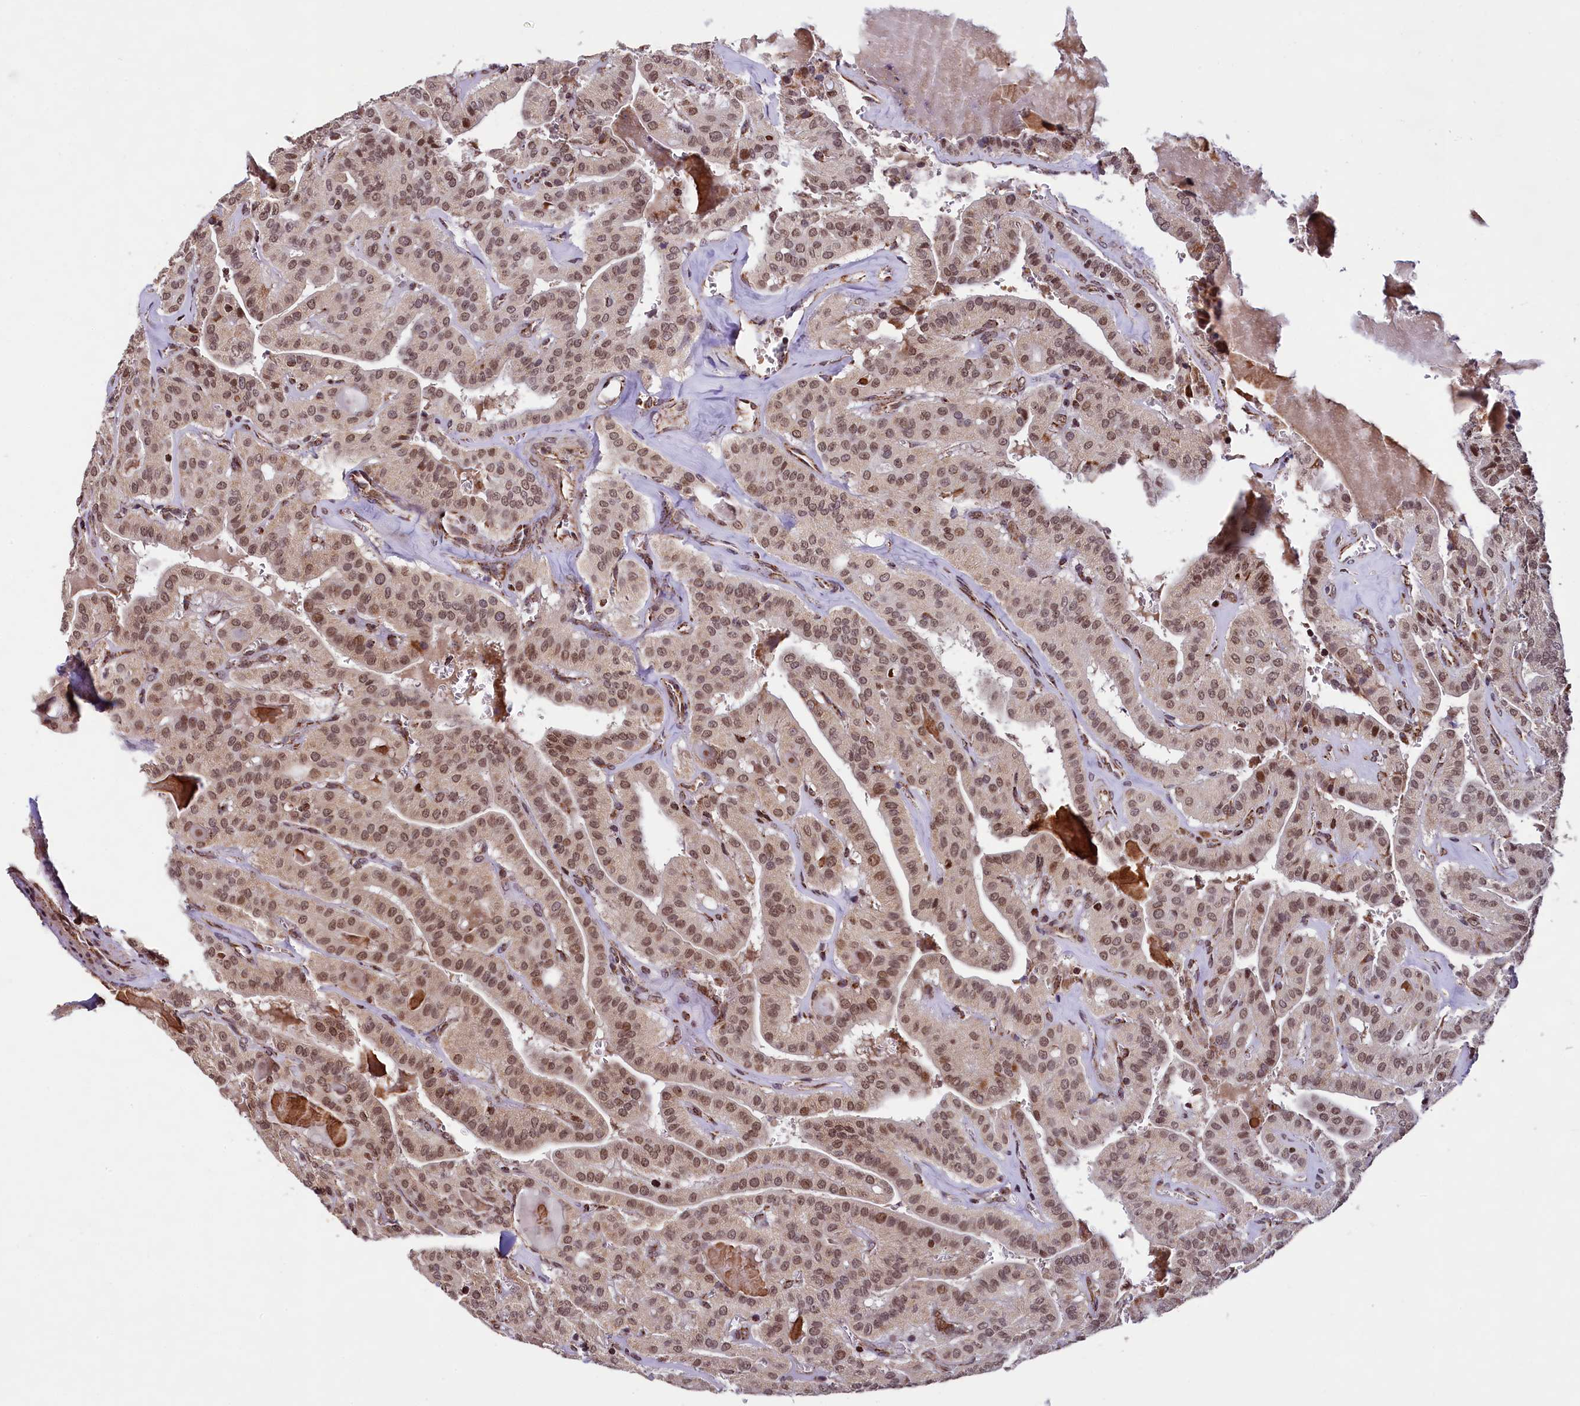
{"staining": {"intensity": "weak", "quantity": ">75%", "location": "nuclear"}, "tissue": "thyroid cancer", "cell_type": "Tumor cells", "image_type": "cancer", "snomed": [{"axis": "morphology", "description": "Papillary adenocarcinoma, NOS"}, {"axis": "topography", "description": "Thyroid gland"}], "caption": "Human thyroid cancer stained for a protein (brown) demonstrates weak nuclear positive expression in about >75% of tumor cells.", "gene": "KLC2", "patient": {"sex": "male", "age": 52}}